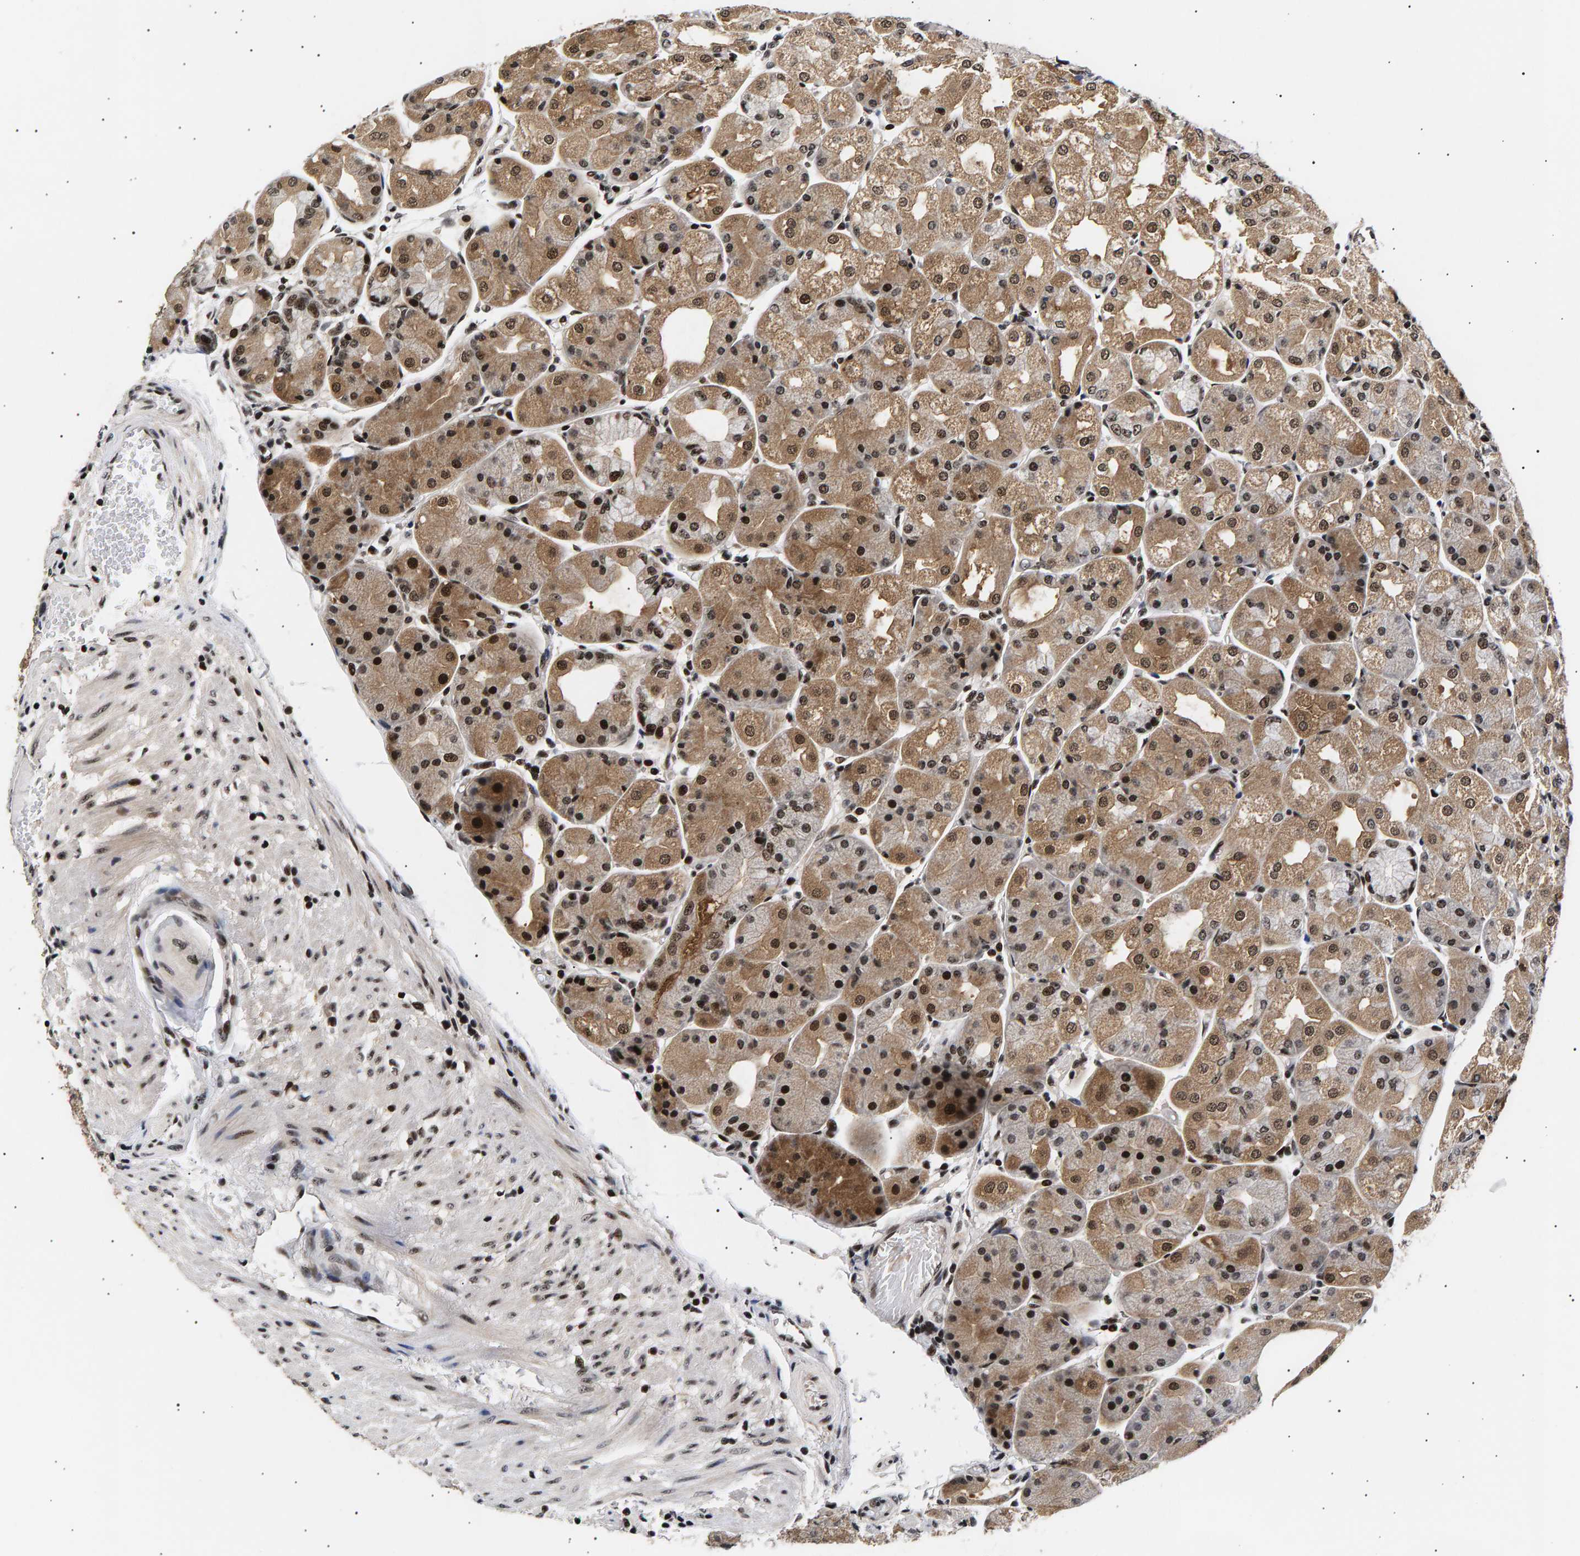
{"staining": {"intensity": "strong", "quantity": ">75%", "location": "cytoplasmic/membranous,nuclear"}, "tissue": "stomach", "cell_type": "Glandular cells", "image_type": "normal", "snomed": [{"axis": "morphology", "description": "Normal tissue, NOS"}, {"axis": "topography", "description": "Stomach, upper"}], "caption": "DAB immunohistochemical staining of normal stomach displays strong cytoplasmic/membranous,nuclear protein positivity in about >75% of glandular cells. The staining was performed using DAB (3,3'-diaminobenzidine) to visualize the protein expression in brown, while the nuclei were stained in blue with hematoxylin (Magnification: 20x).", "gene": "ANKRD40", "patient": {"sex": "male", "age": 72}}